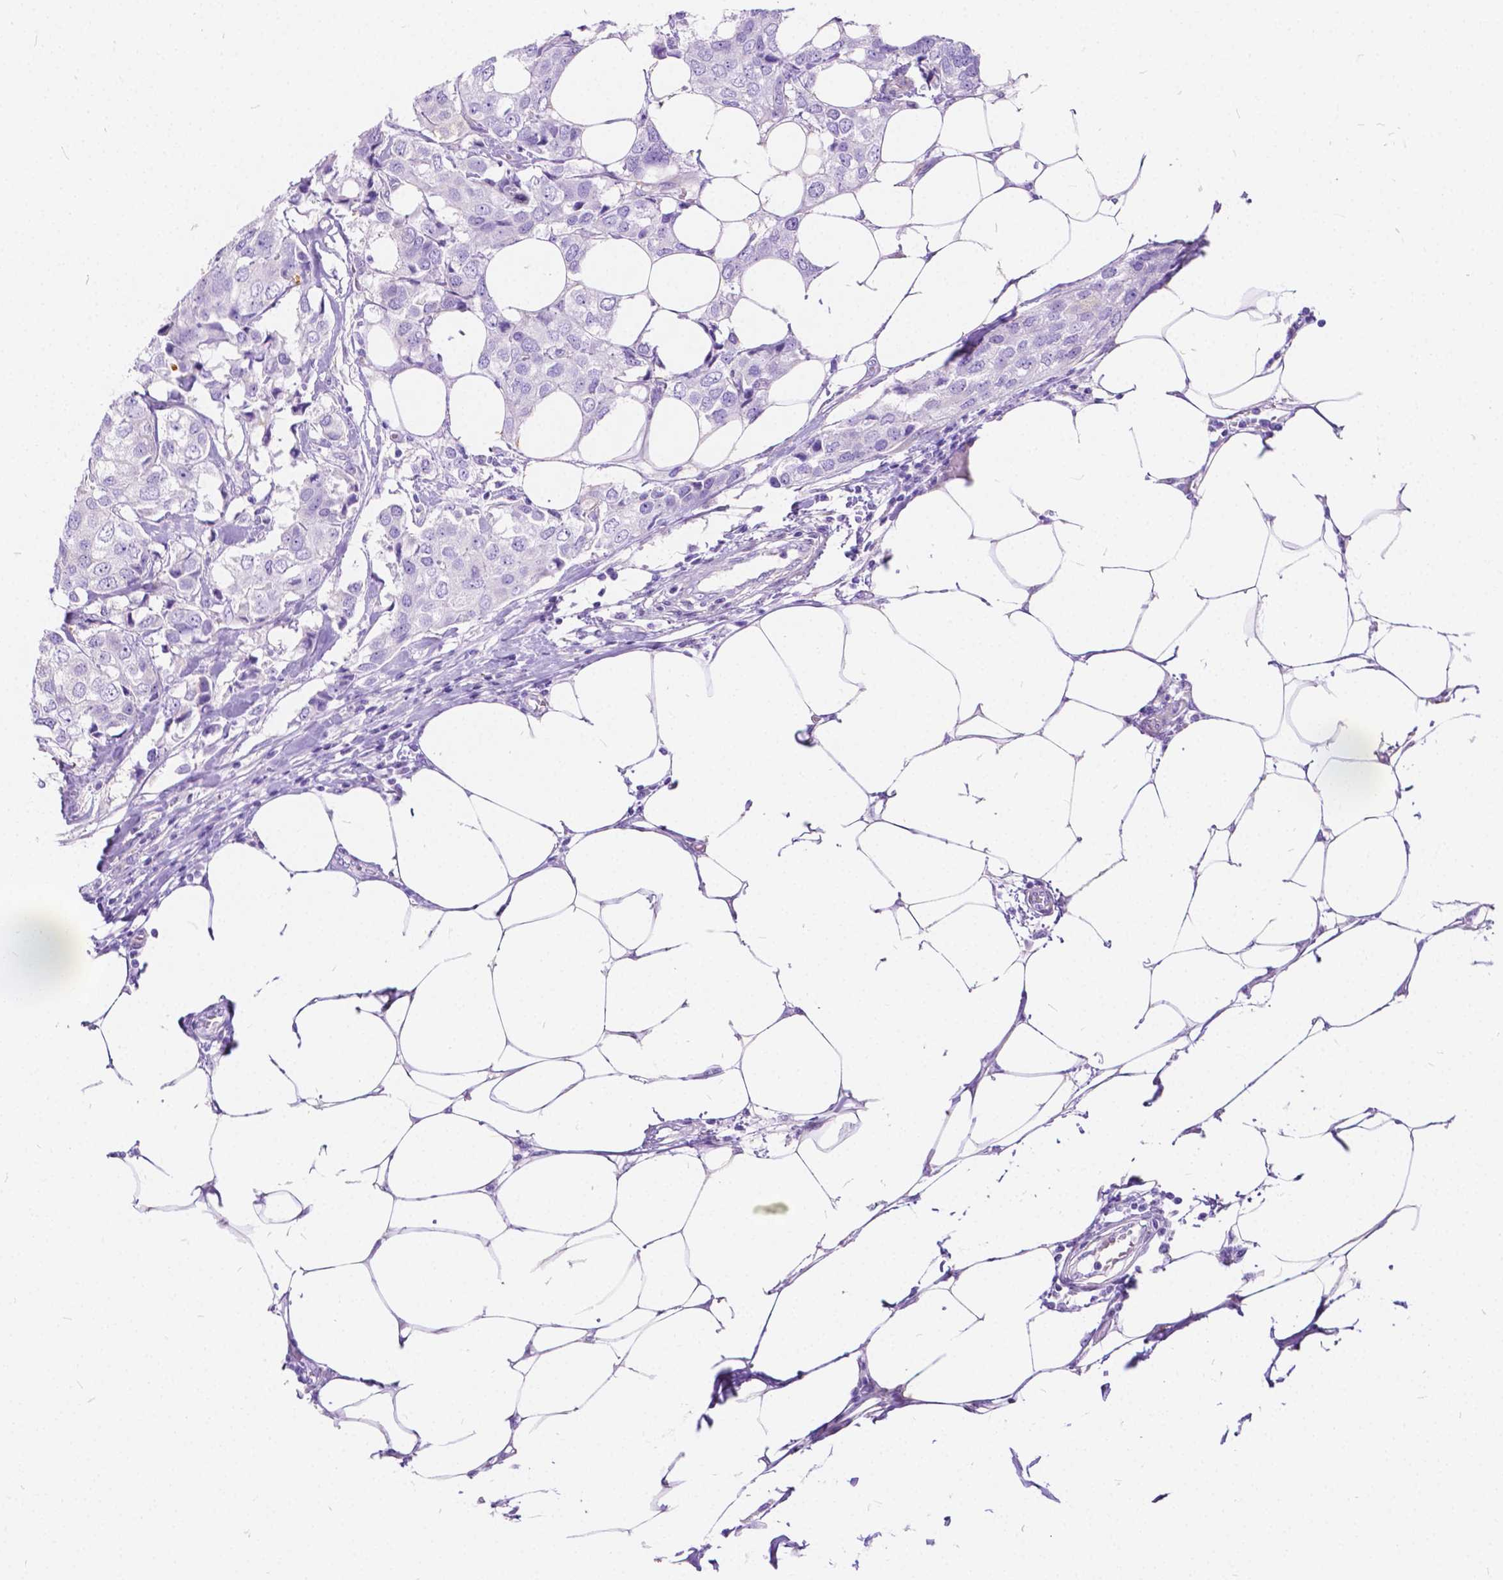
{"staining": {"intensity": "negative", "quantity": "none", "location": "none"}, "tissue": "breast cancer", "cell_type": "Tumor cells", "image_type": "cancer", "snomed": [{"axis": "morphology", "description": "Duct carcinoma"}, {"axis": "topography", "description": "Breast"}], "caption": "Immunohistochemistry (IHC) of human intraductal carcinoma (breast) reveals no staining in tumor cells.", "gene": "CHRM1", "patient": {"sex": "female", "age": 80}}